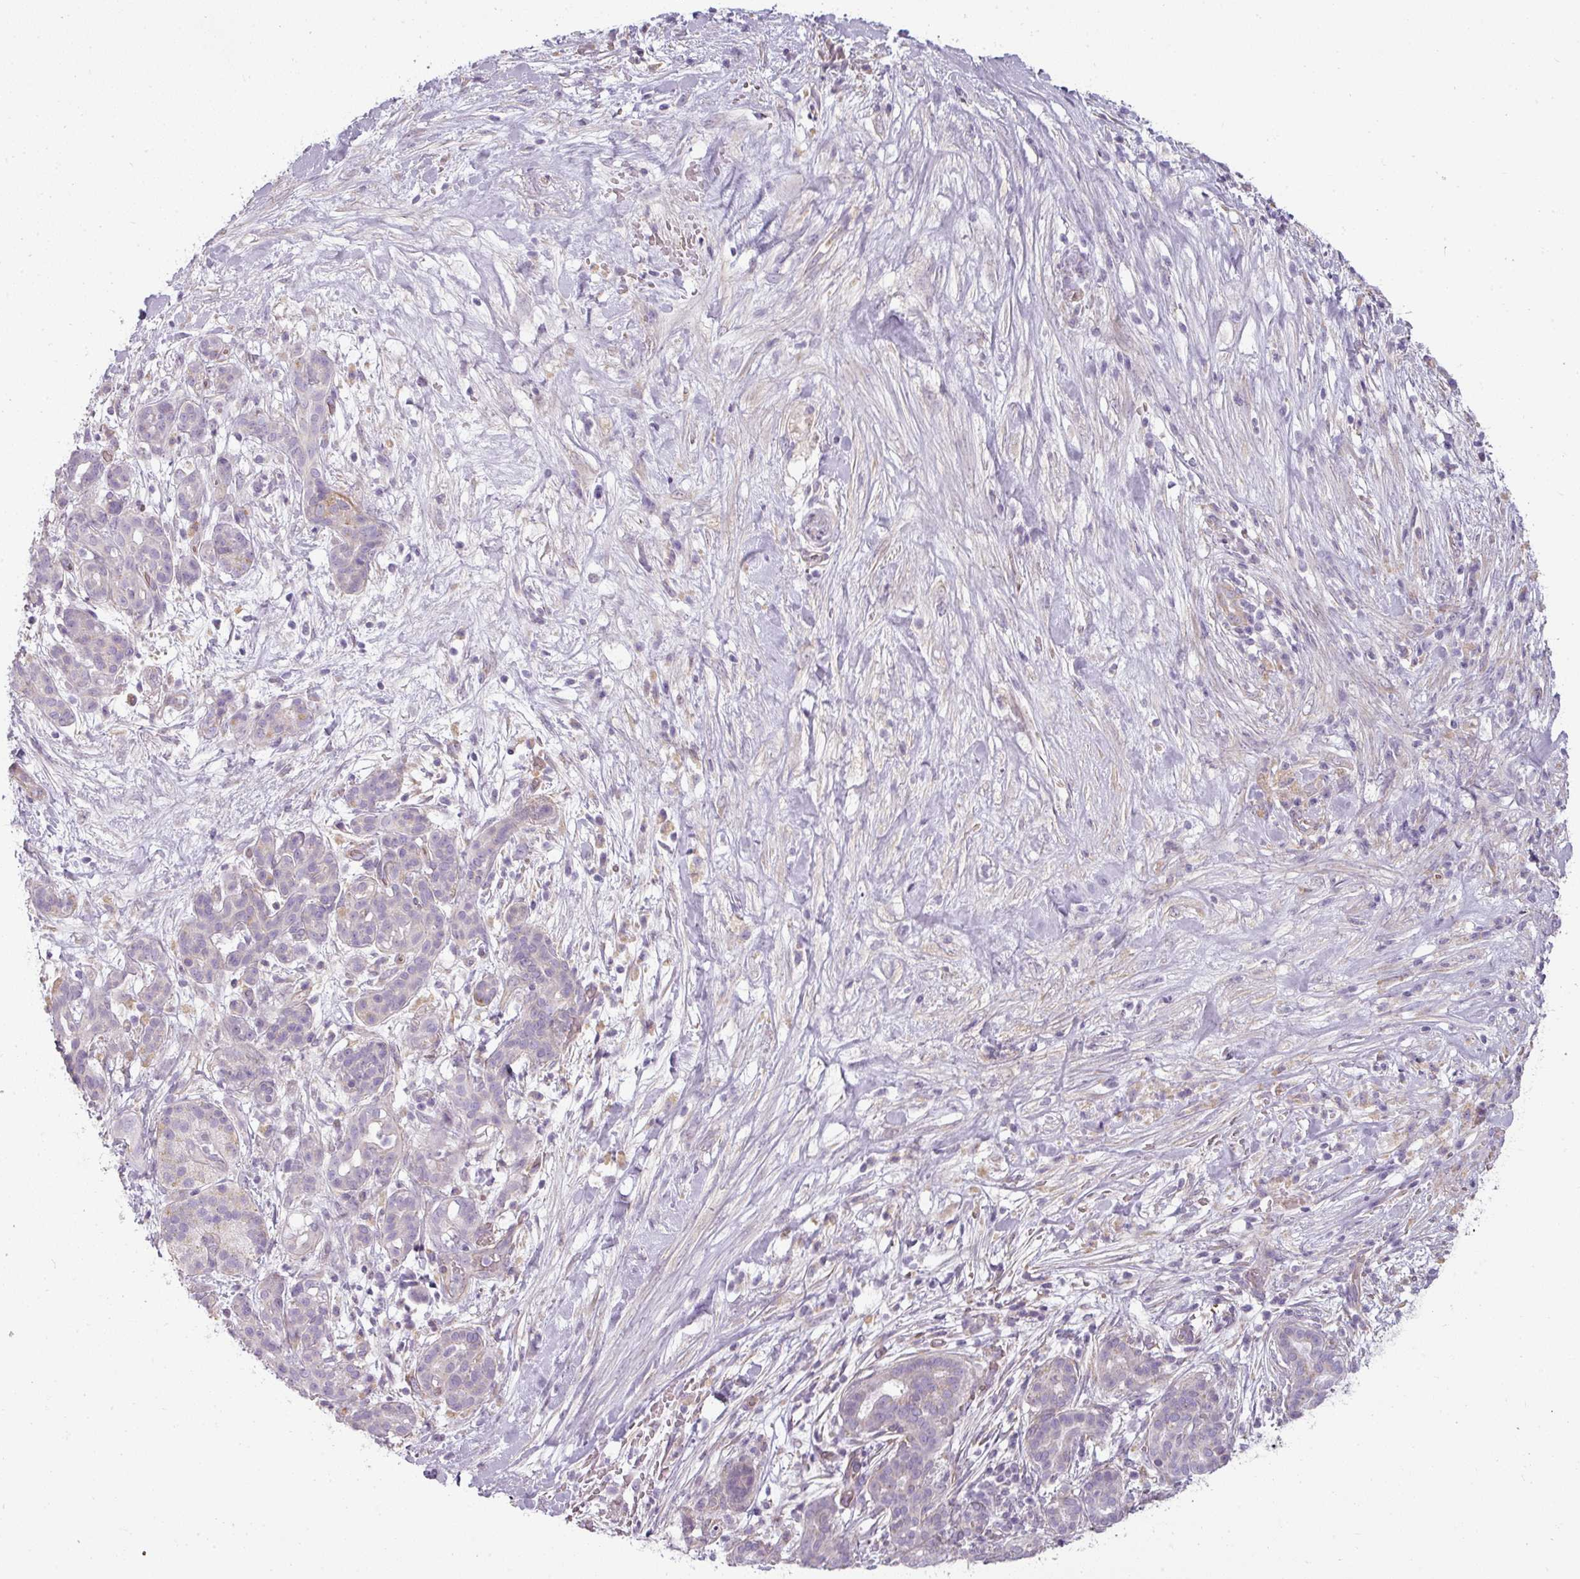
{"staining": {"intensity": "negative", "quantity": "none", "location": "none"}, "tissue": "pancreatic cancer", "cell_type": "Tumor cells", "image_type": "cancer", "snomed": [{"axis": "morphology", "description": "Adenocarcinoma, NOS"}, {"axis": "topography", "description": "Pancreas"}], "caption": "A histopathology image of pancreatic cancer (adenocarcinoma) stained for a protein demonstrates no brown staining in tumor cells. (Stains: DAB immunohistochemistry with hematoxylin counter stain, Microscopy: brightfield microscopy at high magnification).", "gene": "ASB1", "patient": {"sex": "male", "age": 44}}